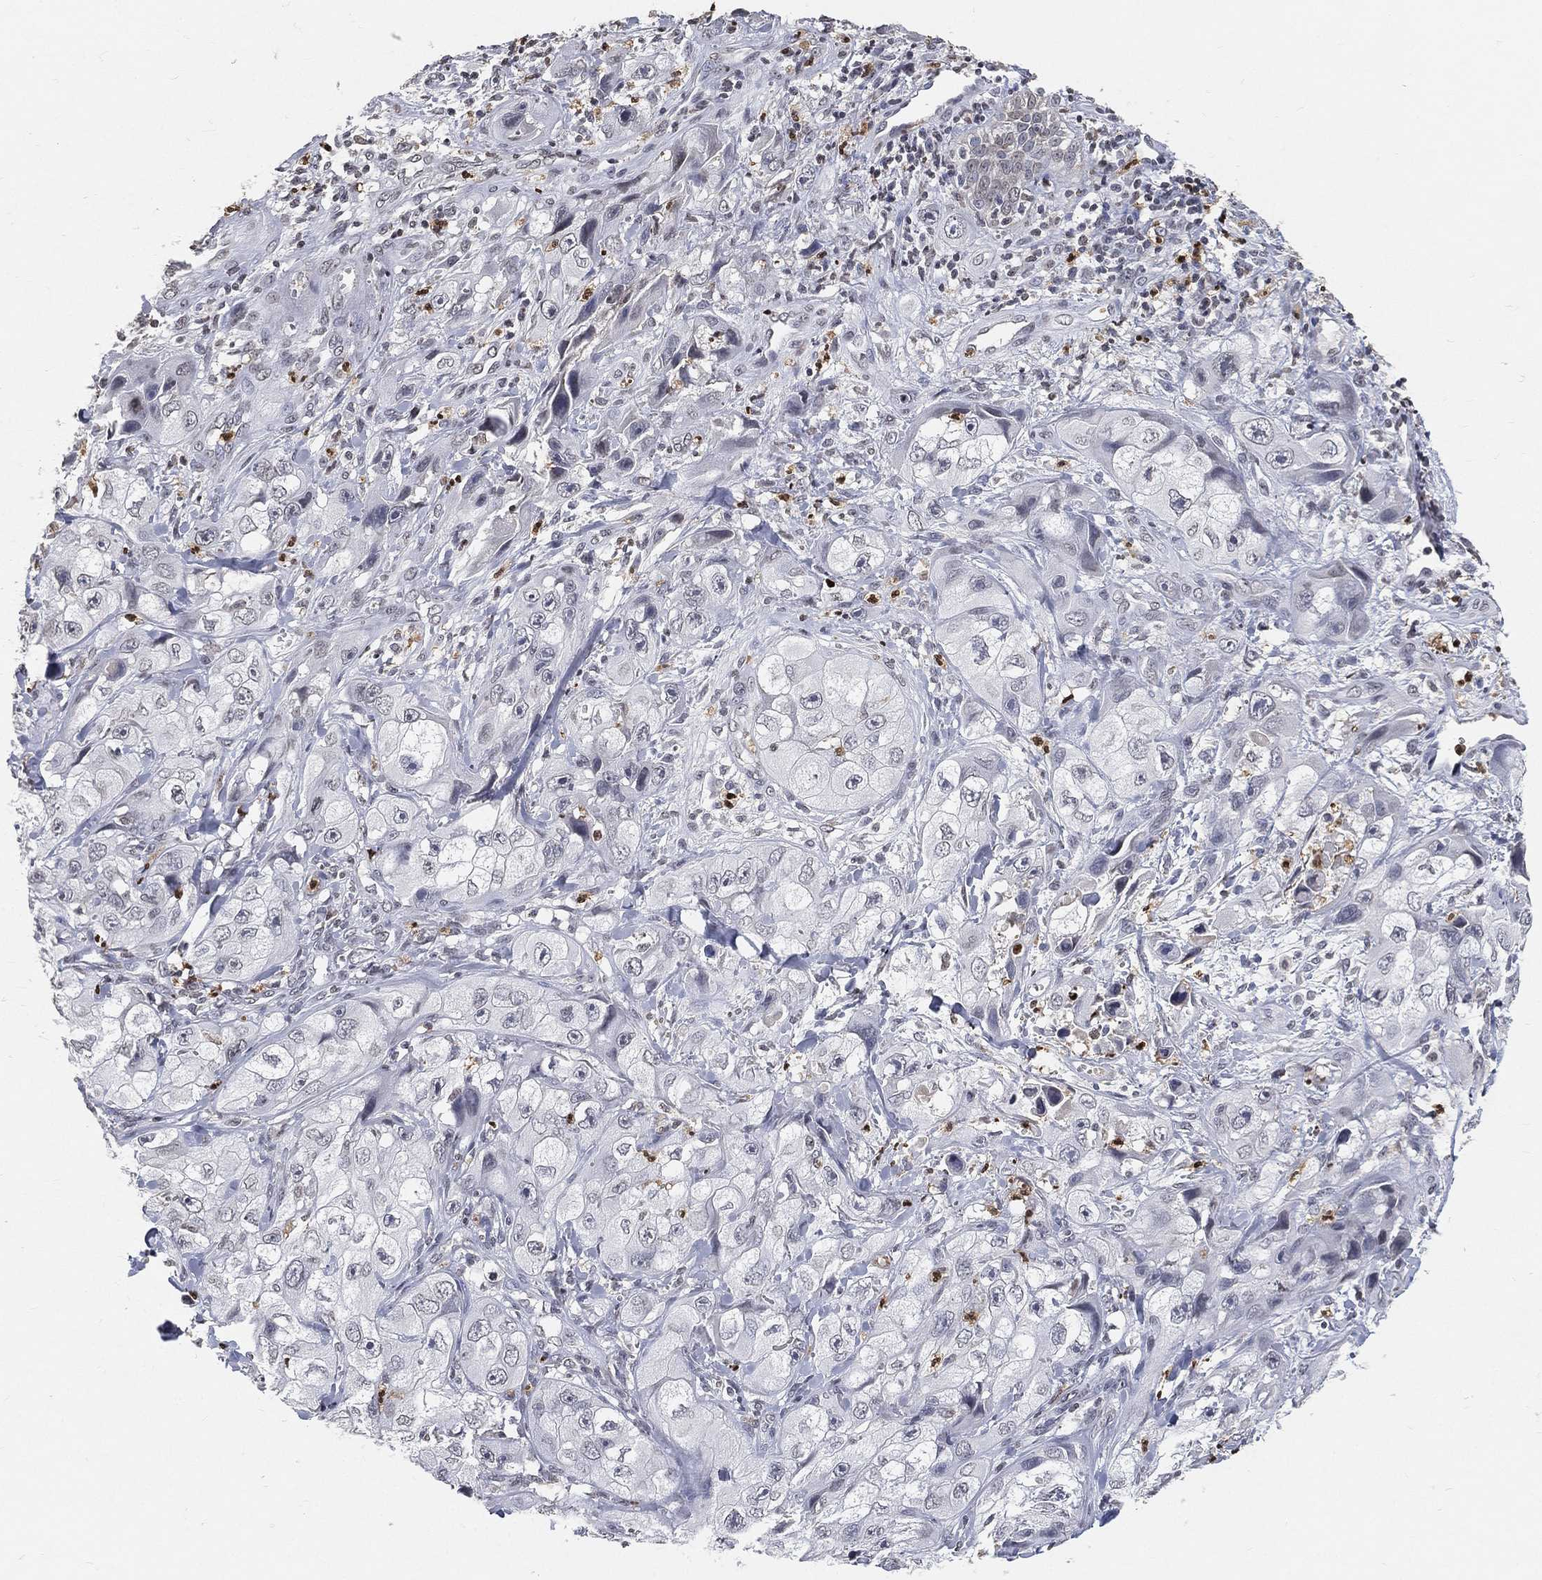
{"staining": {"intensity": "negative", "quantity": "none", "location": "none"}, "tissue": "skin cancer", "cell_type": "Tumor cells", "image_type": "cancer", "snomed": [{"axis": "morphology", "description": "Squamous cell carcinoma, NOS"}, {"axis": "topography", "description": "Skin"}, {"axis": "topography", "description": "Subcutis"}], "caption": "IHC photomicrograph of neoplastic tissue: human skin cancer (squamous cell carcinoma) stained with DAB (3,3'-diaminobenzidine) shows no significant protein expression in tumor cells.", "gene": "ARG1", "patient": {"sex": "male", "age": 73}}